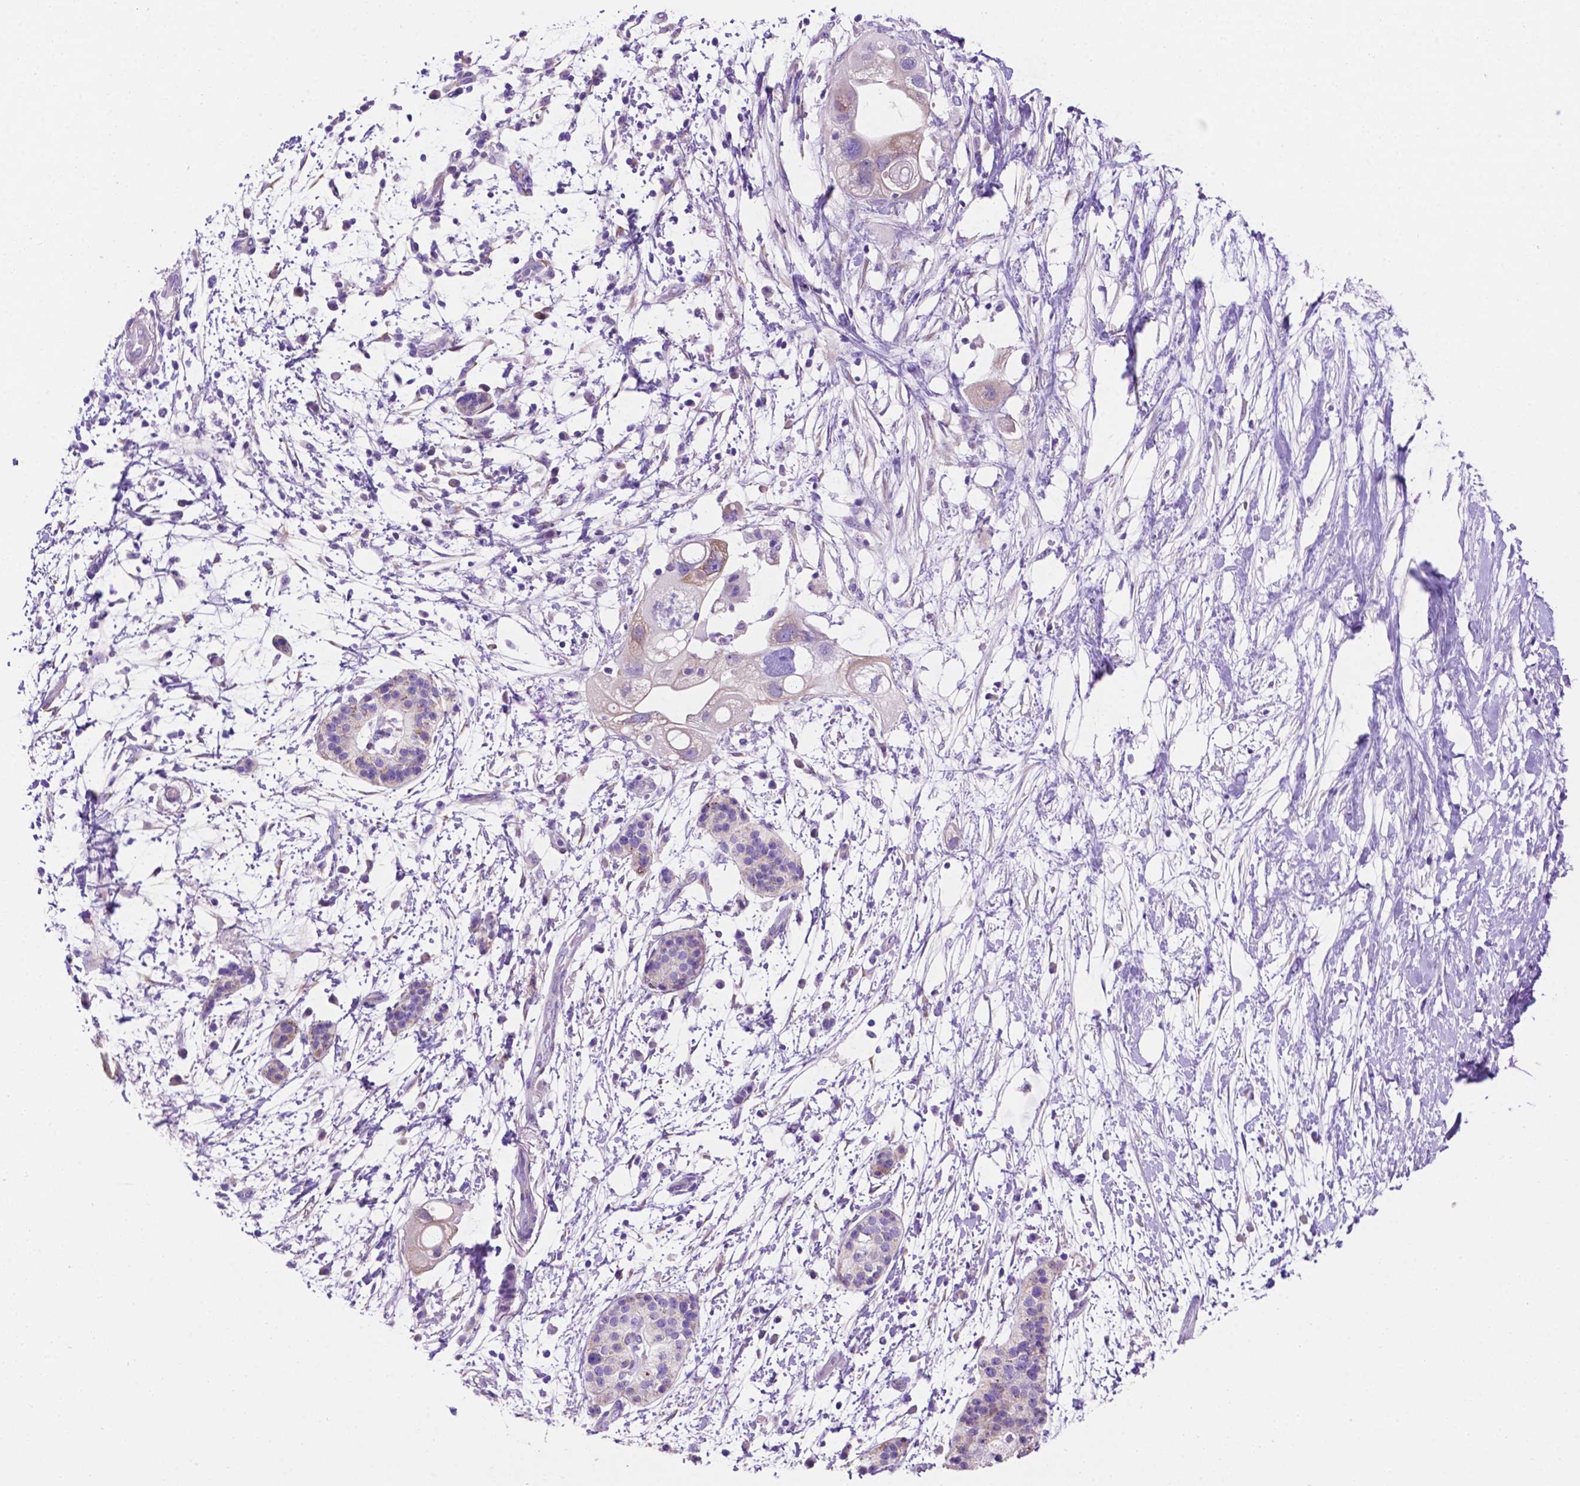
{"staining": {"intensity": "weak", "quantity": "<25%", "location": "cytoplasmic/membranous"}, "tissue": "pancreatic cancer", "cell_type": "Tumor cells", "image_type": "cancer", "snomed": [{"axis": "morphology", "description": "Adenocarcinoma, NOS"}, {"axis": "topography", "description": "Pancreas"}], "caption": "Image shows no significant protein positivity in tumor cells of pancreatic cancer.", "gene": "CEACAM7", "patient": {"sex": "female", "age": 72}}